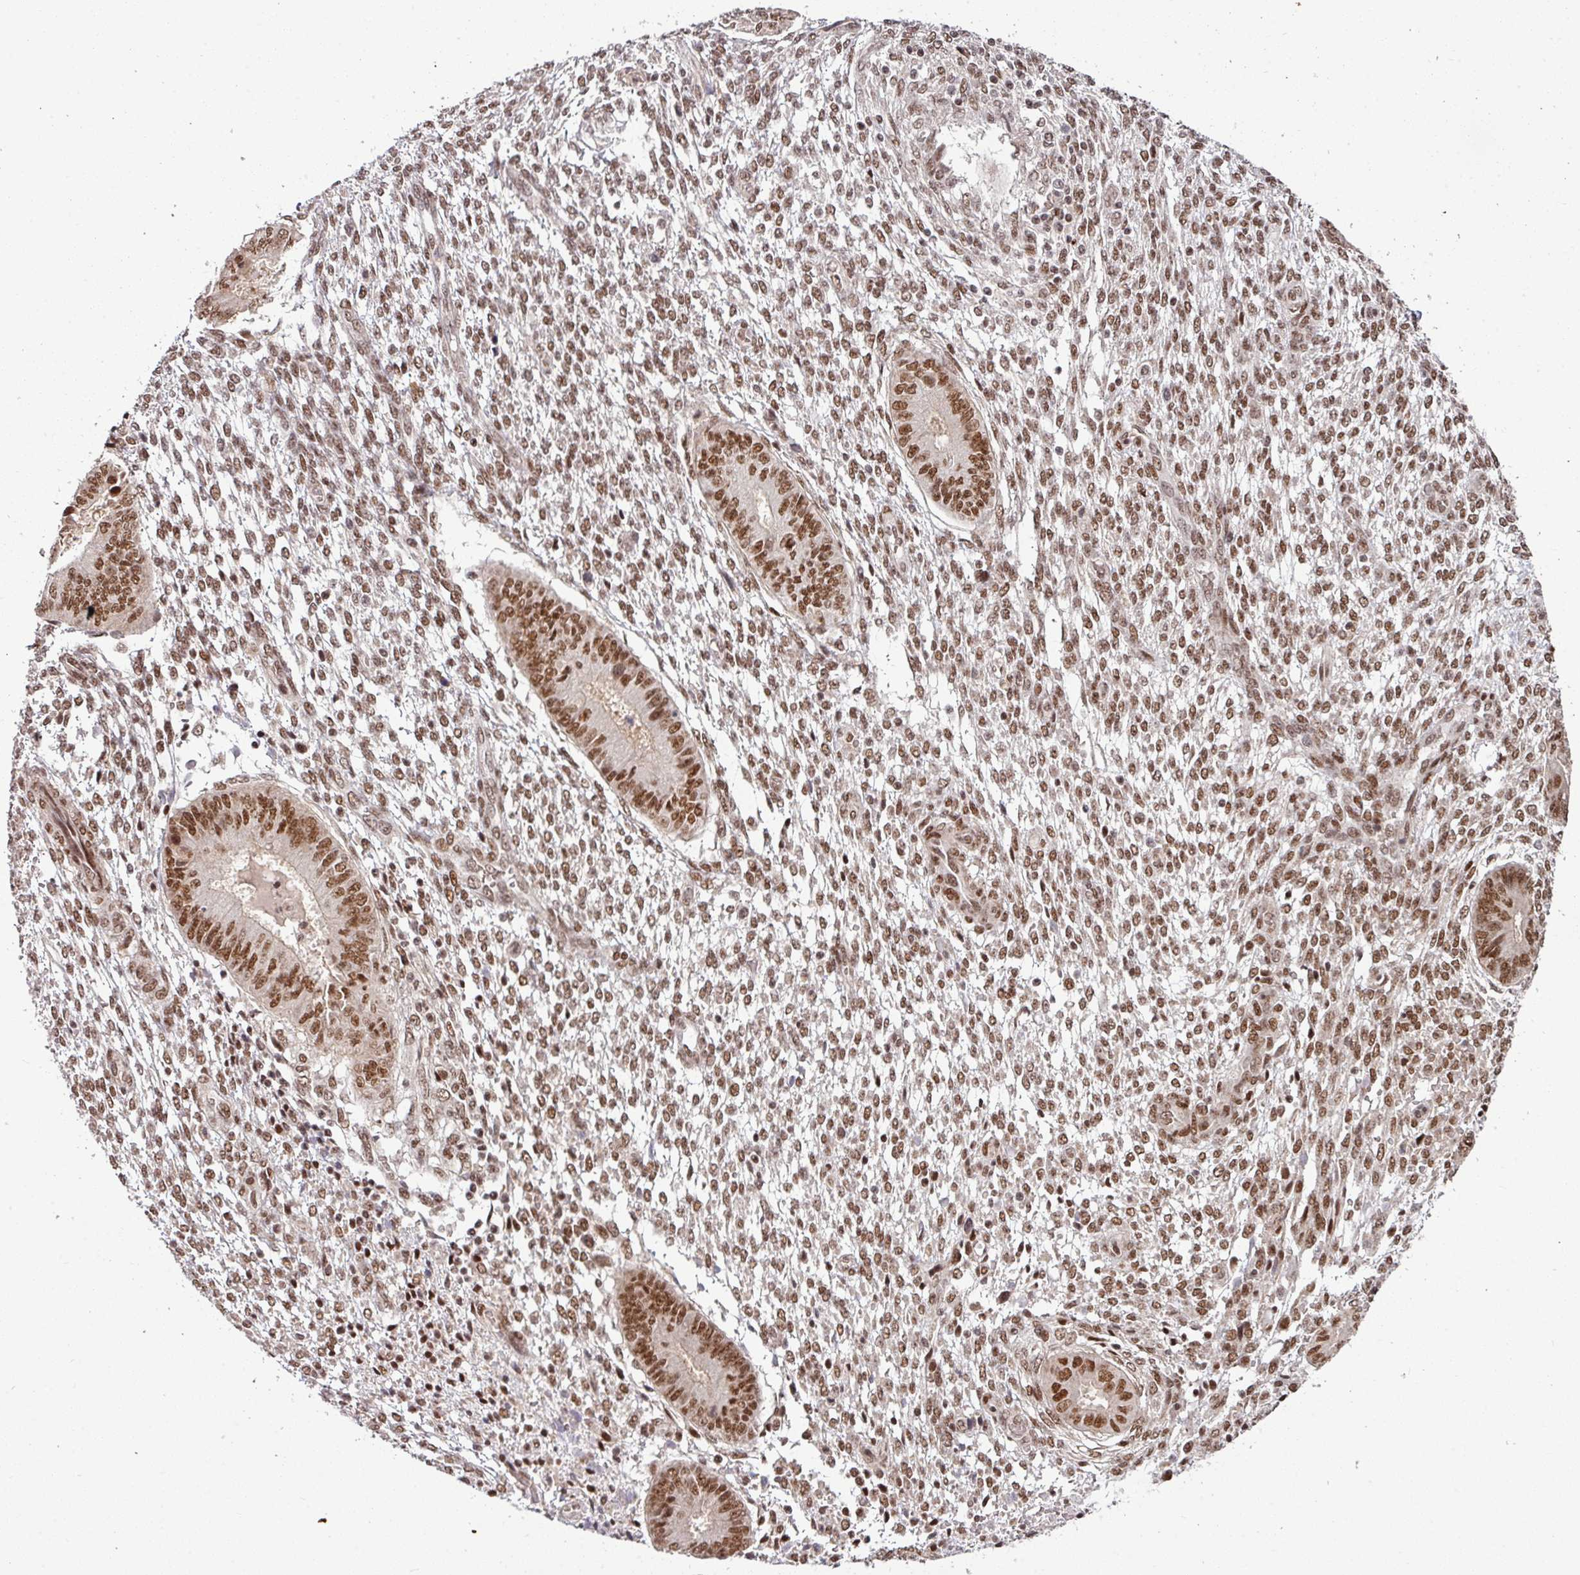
{"staining": {"intensity": "moderate", "quantity": ">75%", "location": "nuclear"}, "tissue": "endometrium", "cell_type": "Cells in endometrial stroma", "image_type": "normal", "snomed": [{"axis": "morphology", "description": "Normal tissue, NOS"}, {"axis": "topography", "description": "Endometrium"}], "caption": "Moderate nuclear expression is appreciated in about >75% of cells in endometrial stroma in normal endometrium.", "gene": "PHF23", "patient": {"sex": "female", "age": 49}}